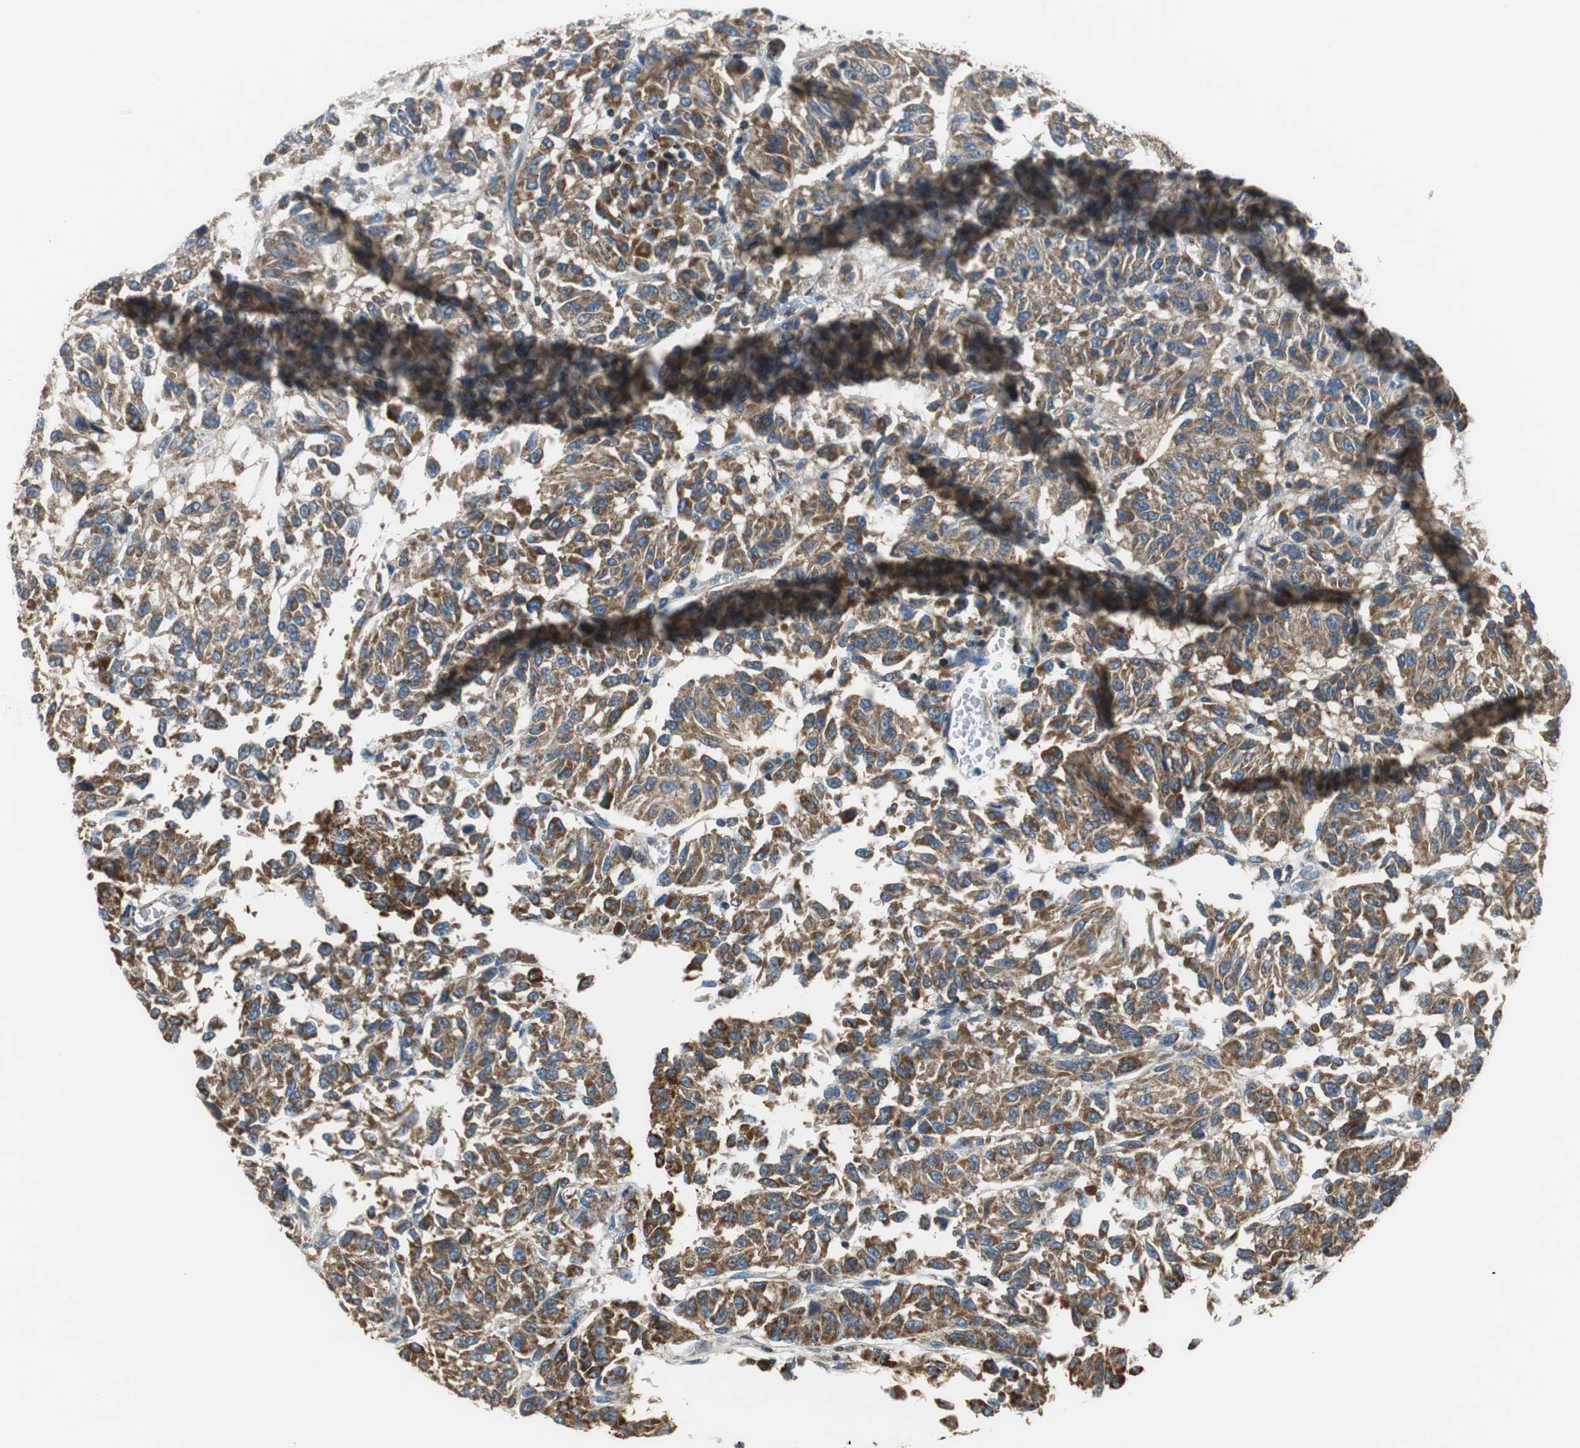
{"staining": {"intensity": "strong", "quantity": ">75%", "location": "cytoplasmic/membranous"}, "tissue": "melanoma", "cell_type": "Tumor cells", "image_type": "cancer", "snomed": [{"axis": "morphology", "description": "Malignant melanoma, Metastatic site"}, {"axis": "topography", "description": "Lung"}], "caption": "Immunohistochemical staining of melanoma demonstrates strong cytoplasmic/membranous protein staining in approximately >75% of tumor cells.", "gene": "GSTK1", "patient": {"sex": "male", "age": 64}}